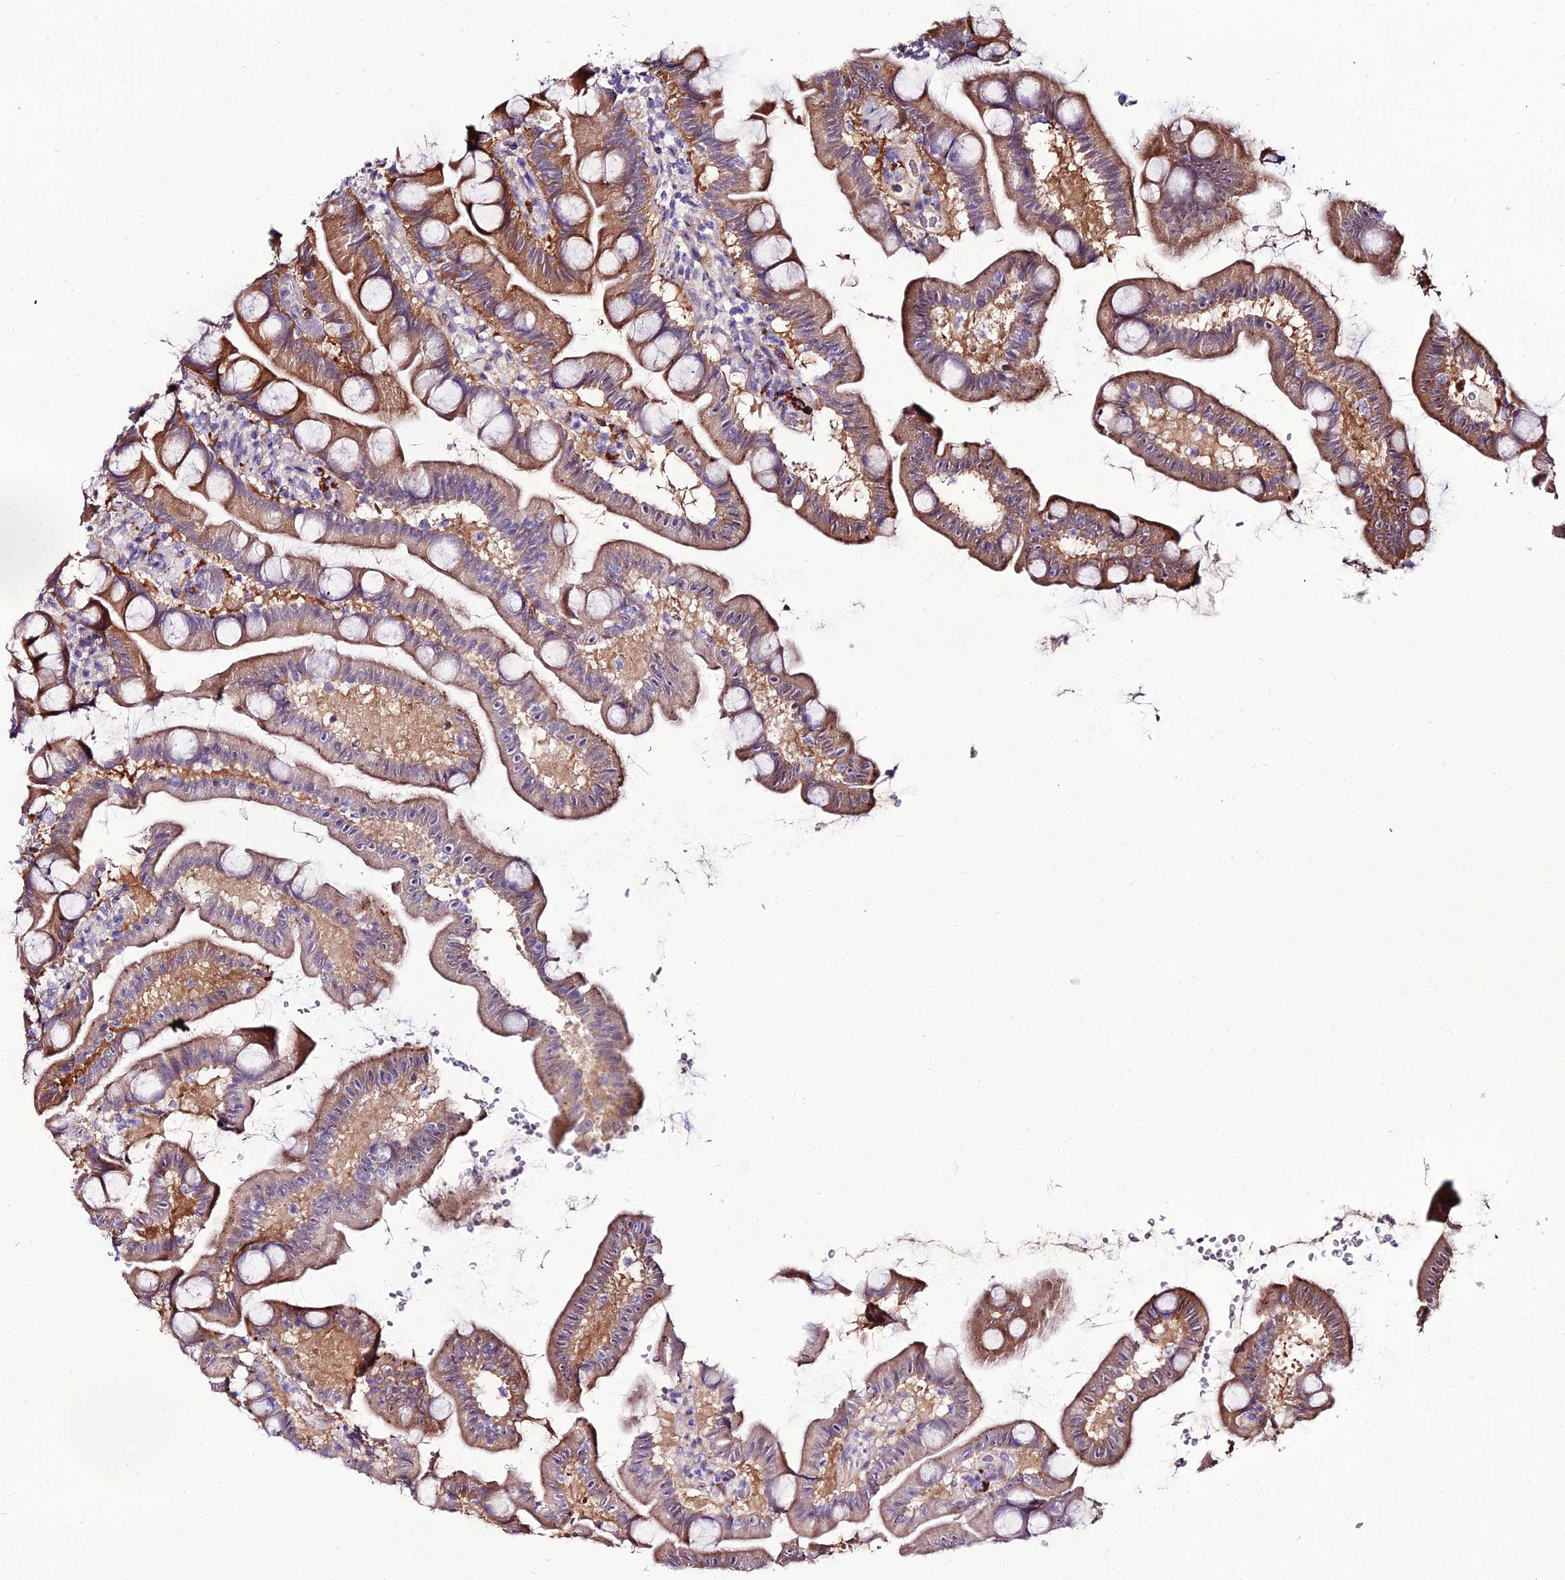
{"staining": {"intensity": "moderate", "quantity": "25%-75%", "location": "cytoplasmic/membranous"}, "tissue": "small intestine", "cell_type": "Glandular cells", "image_type": "normal", "snomed": [{"axis": "morphology", "description": "Normal tissue, NOS"}, {"axis": "topography", "description": "Small intestine"}], "caption": "About 25%-75% of glandular cells in unremarkable small intestine exhibit moderate cytoplasmic/membranous protein expression as visualized by brown immunohistochemical staining.", "gene": "MB21D2", "patient": {"sex": "female", "age": 68}}